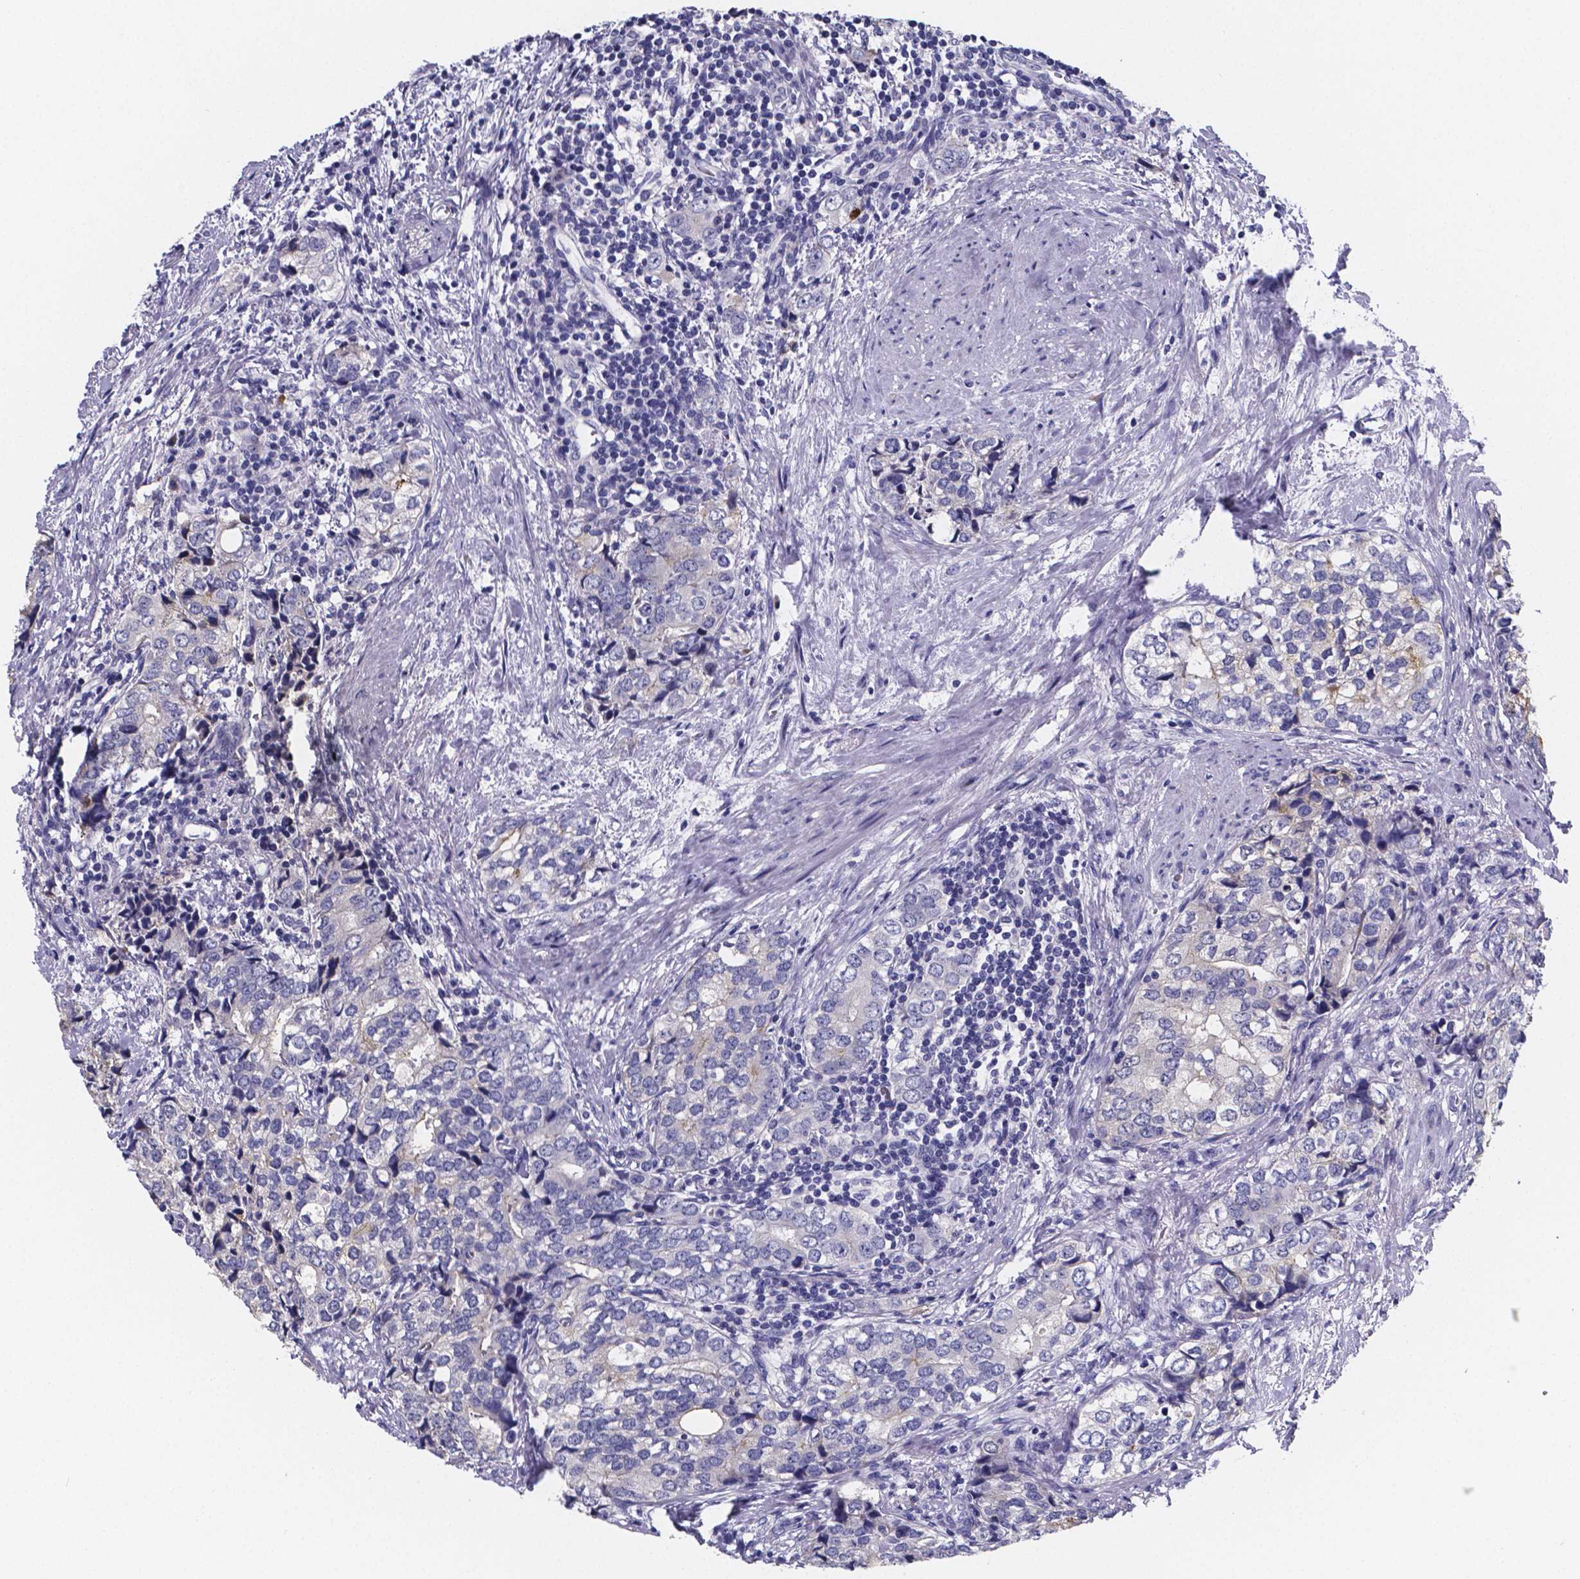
{"staining": {"intensity": "negative", "quantity": "none", "location": "none"}, "tissue": "prostate cancer", "cell_type": "Tumor cells", "image_type": "cancer", "snomed": [{"axis": "morphology", "description": "Adenocarcinoma, NOS"}, {"axis": "topography", "description": "Prostate and seminal vesicle, NOS"}], "caption": "High power microscopy micrograph of an immunohistochemistry (IHC) micrograph of prostate cancer (adenocarcinoma), revealing no significant staining in tumor cells.", "gene": "GABRA3", "patient": {"sex": "male", "age": 63}}